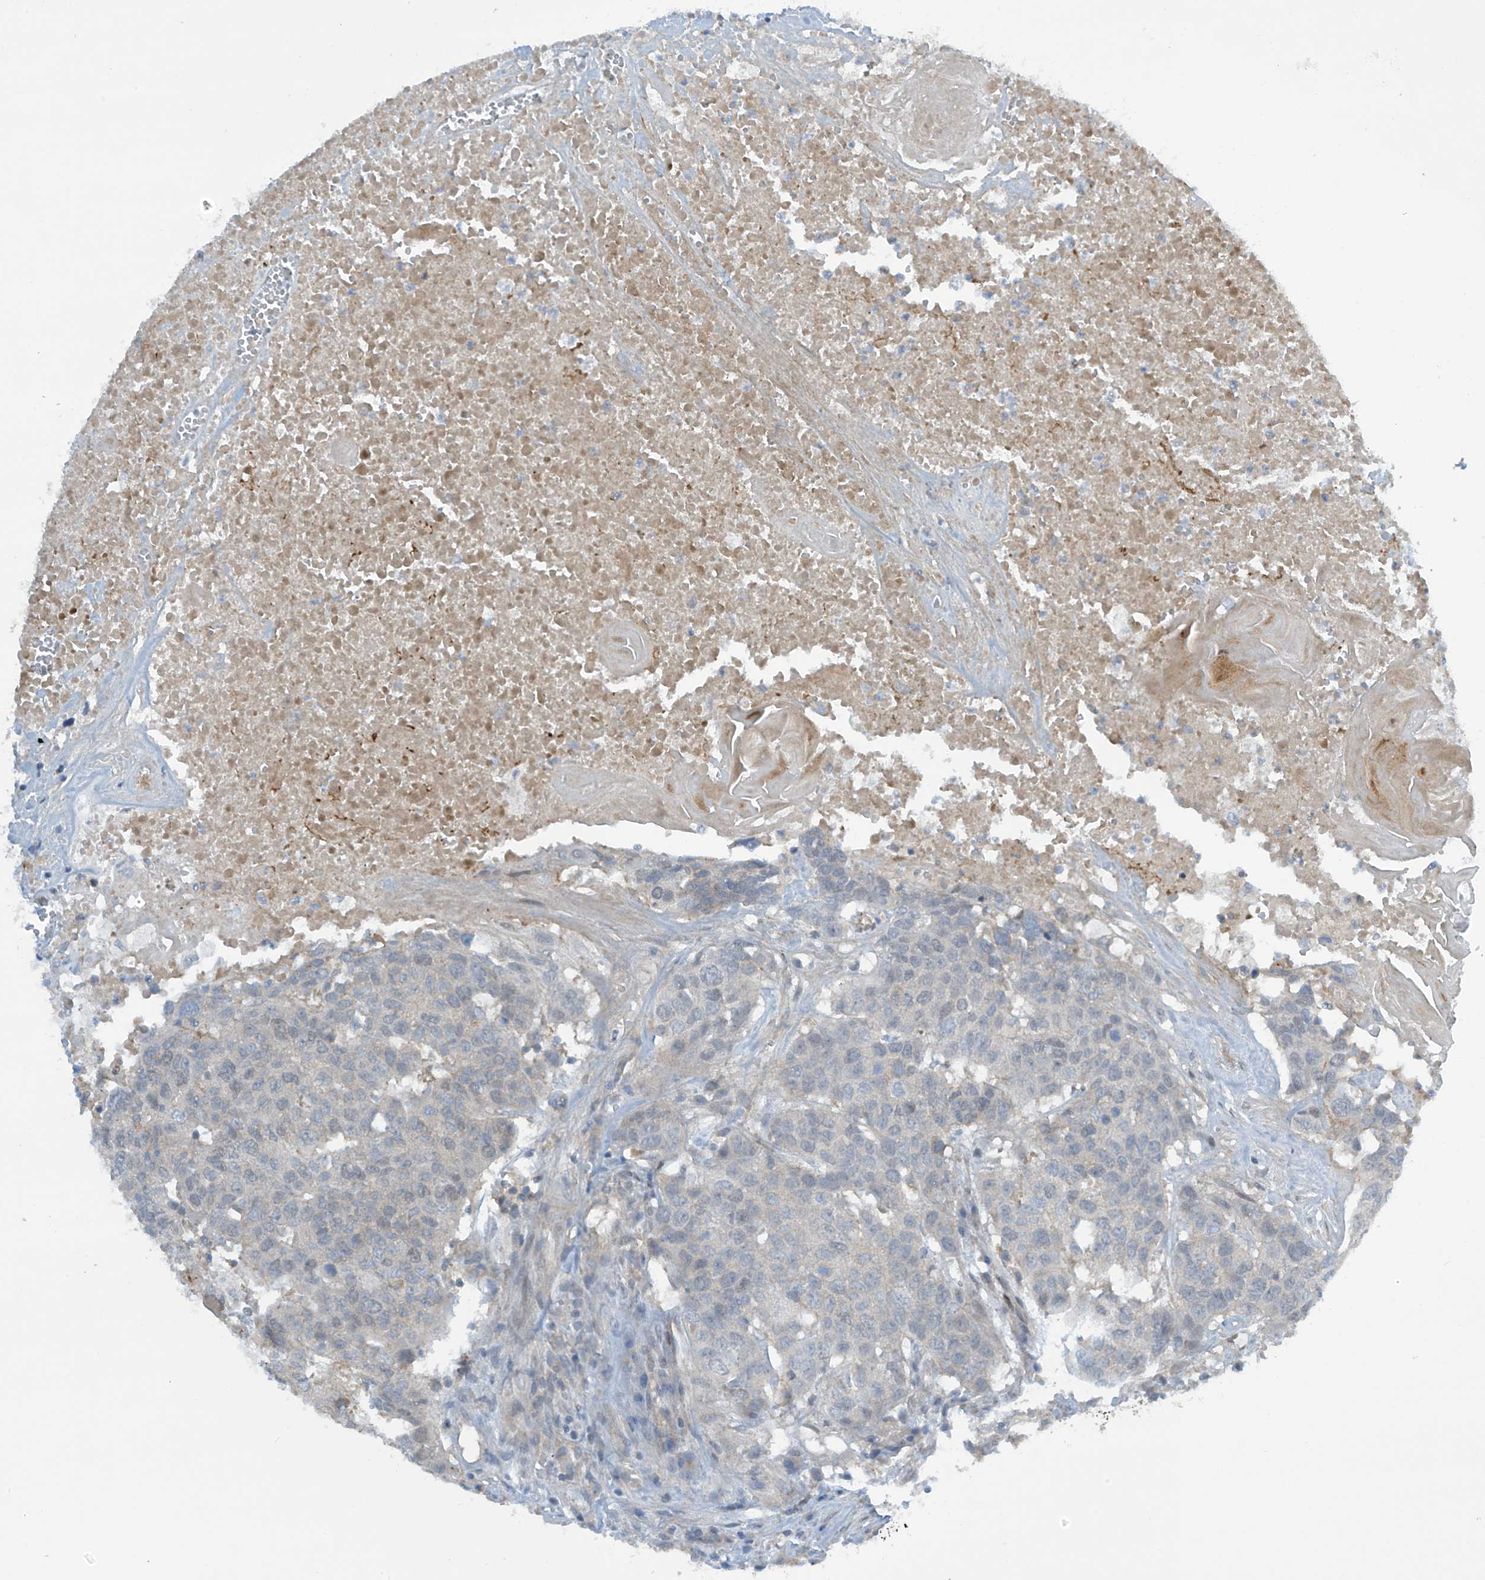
{"staining": {"intensity": "negative", "quantity": "none", "location": "none"}, "tissue": "head and neck cancer", "cell_type": "Tumor cells", "image_type": "cancer", "snomed": [{"axis": "morphology", "description": "Squamous cell carcinoma, NOS"}, {"axis": "topography", "description": "Head-Neck"}], "caption": "A high-resolution histopathology image shows immunohistochemistry staining of head and neck cancer (squamous cell carcinoma), which exhibits no significant staining in tumor cells.", "gene": "FSD1L", "patient": {"sex": "male", "age": 66}}